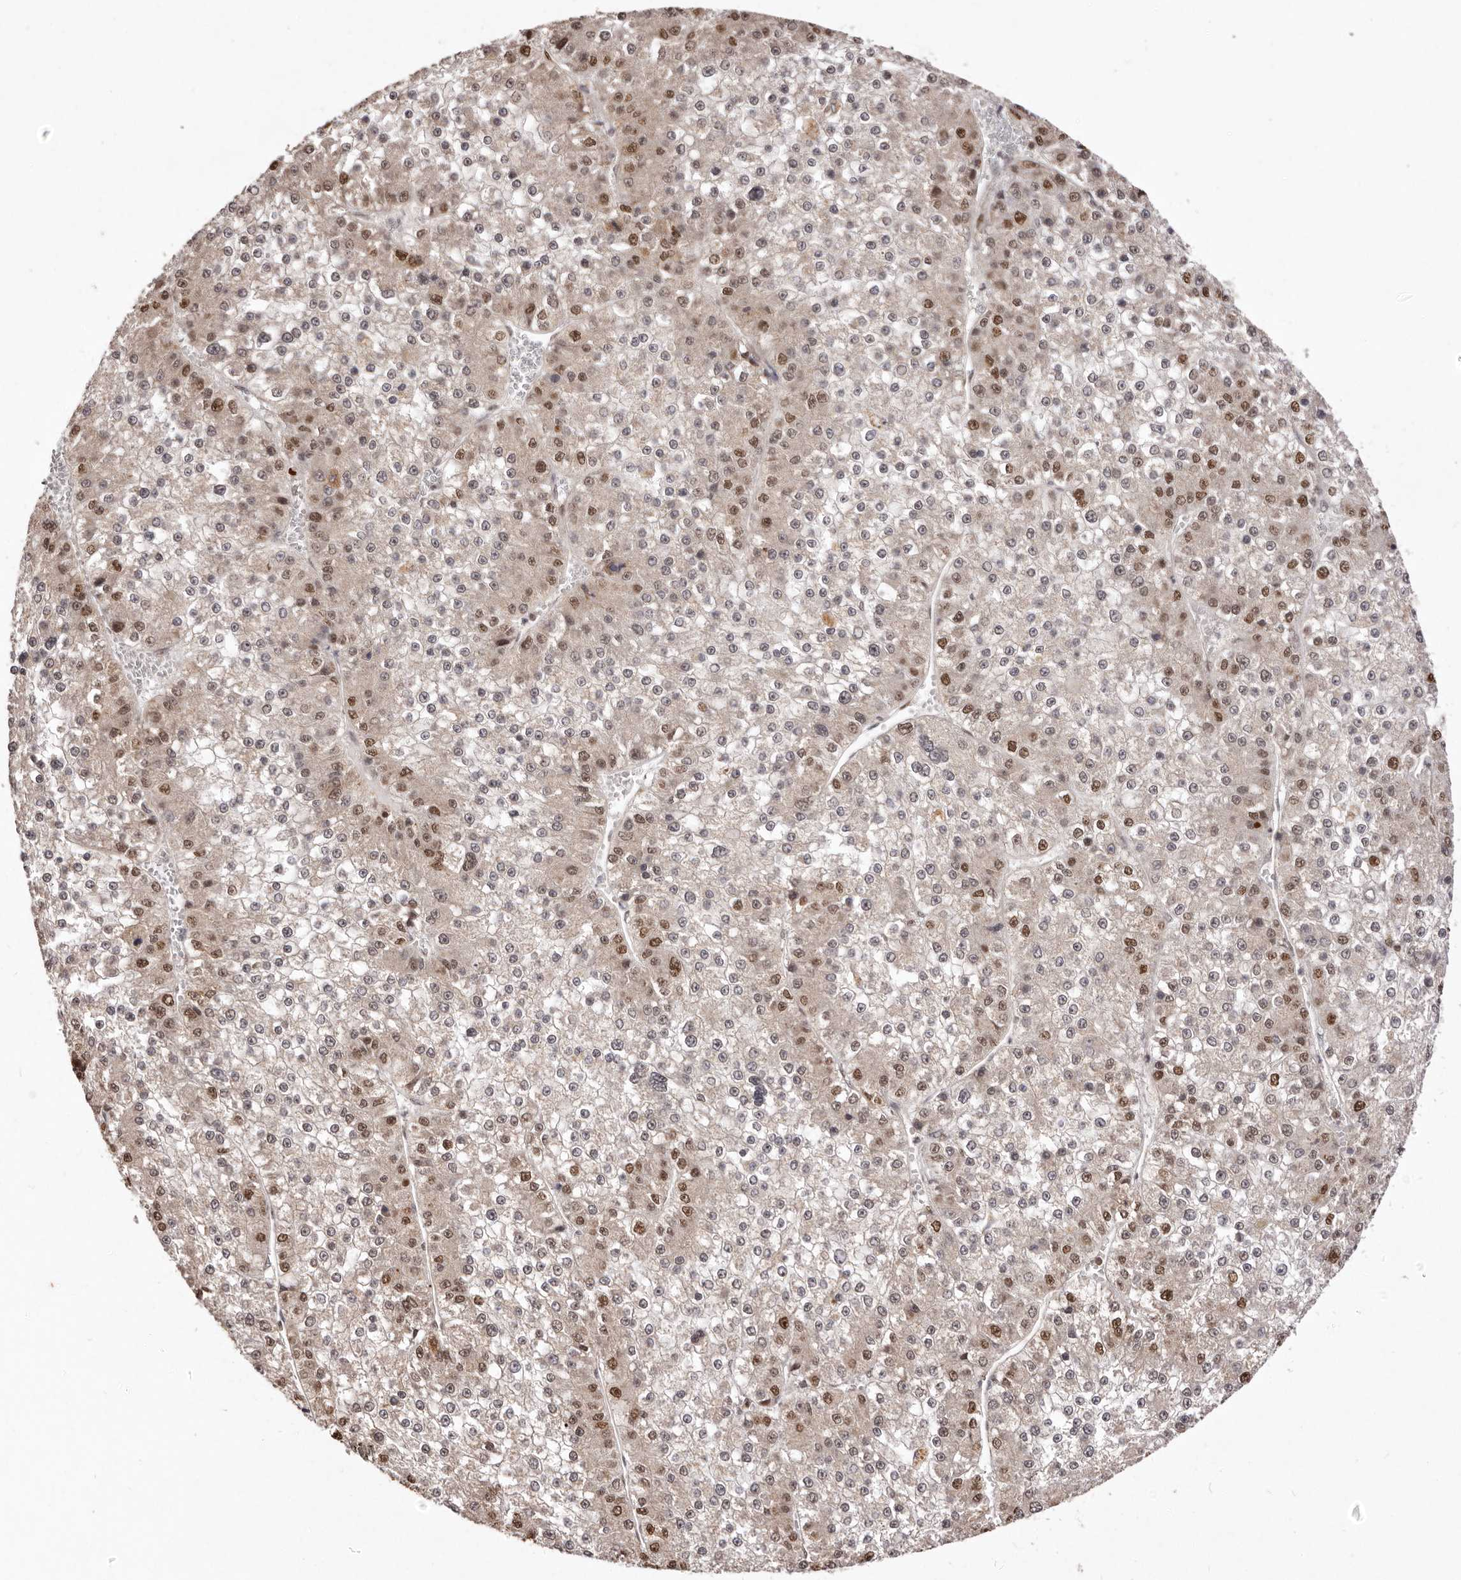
{"staining": {"intensity": "moderate", "quantity": "25%-75%", "location": "nuclear"}, "tissue": "liver cancer", "cell_type": "Tumor cells", "image_type": "cancer", "snomed": [{"axis": "morphology", "description": "Carcinoma, Hepatocellular, NOS"}, {"axis": "topography", "description": "Liver"}], "caption": "This histopathology image exhibits liver cancer (hepatocellular carcinoma) stained with immunohistochemistry to label a protein in brown. The nuclear of tumor cells show moderate positivity for the protein. Nuclei are counter-stained blue.", "gene": "NOTCH1", "patient": {"sex": "female", "age": 73}}